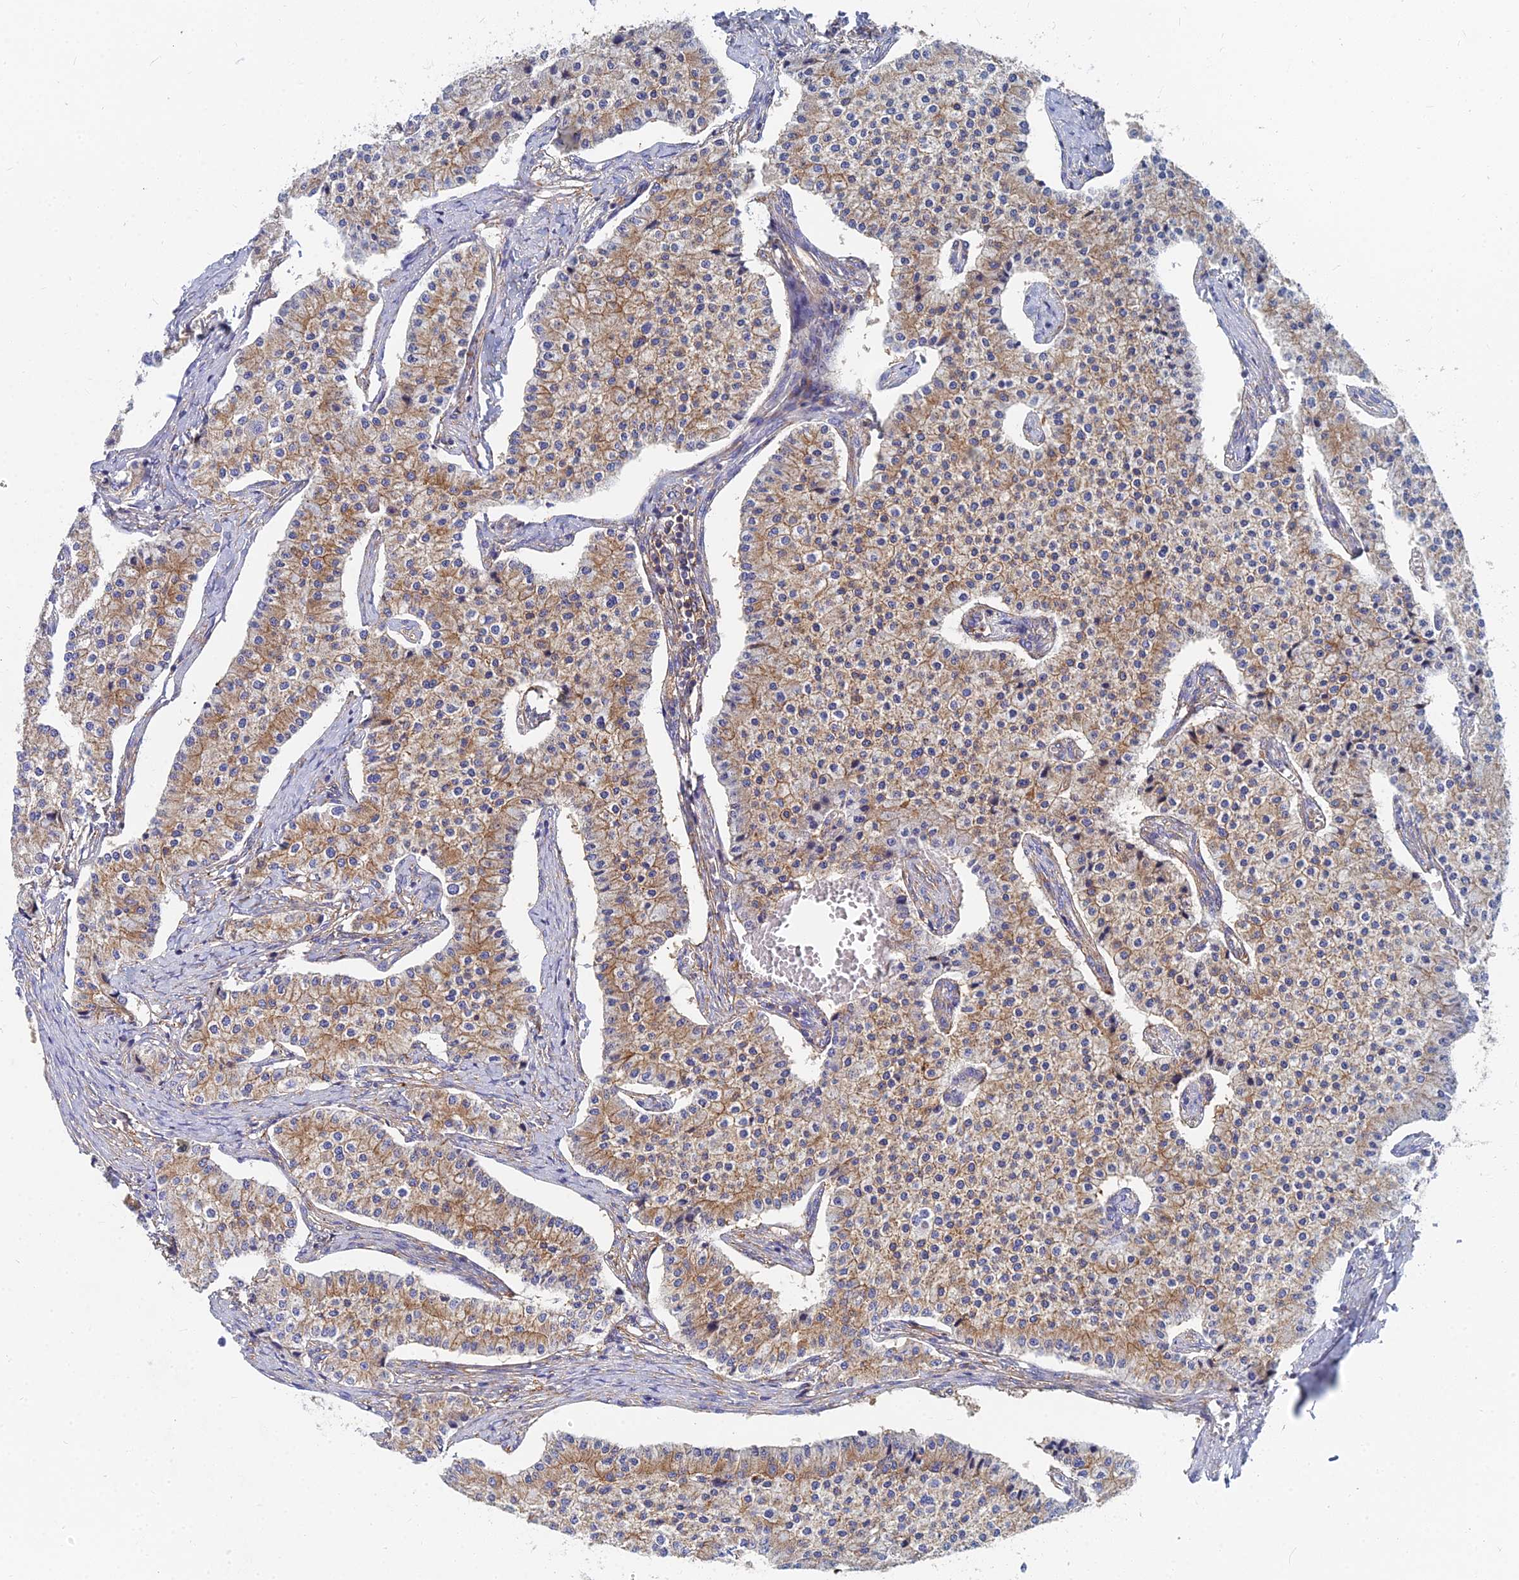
{"staining": {"intensity": "moderate", "quantity": ">75%", "location": "cytoplasmic/membranous"}, "tissue": "carcinoid", "cell_type": "Tumor cells", "image_type": "cancer", "snomed": [{"axis": "morphology", "description": "Carcinoid, malignant, NOS"}, {"axis": "topography", "description": "Colon"}], "caption": "The photomicrograph exhibits immunohistochemical staining of carcinoid. There is moderate cytoplasmic/membranous expression is seen in approximately >75% of tumor cells.", "gene": "GPR42", "patient": {"sex": "female", "age": 52}}